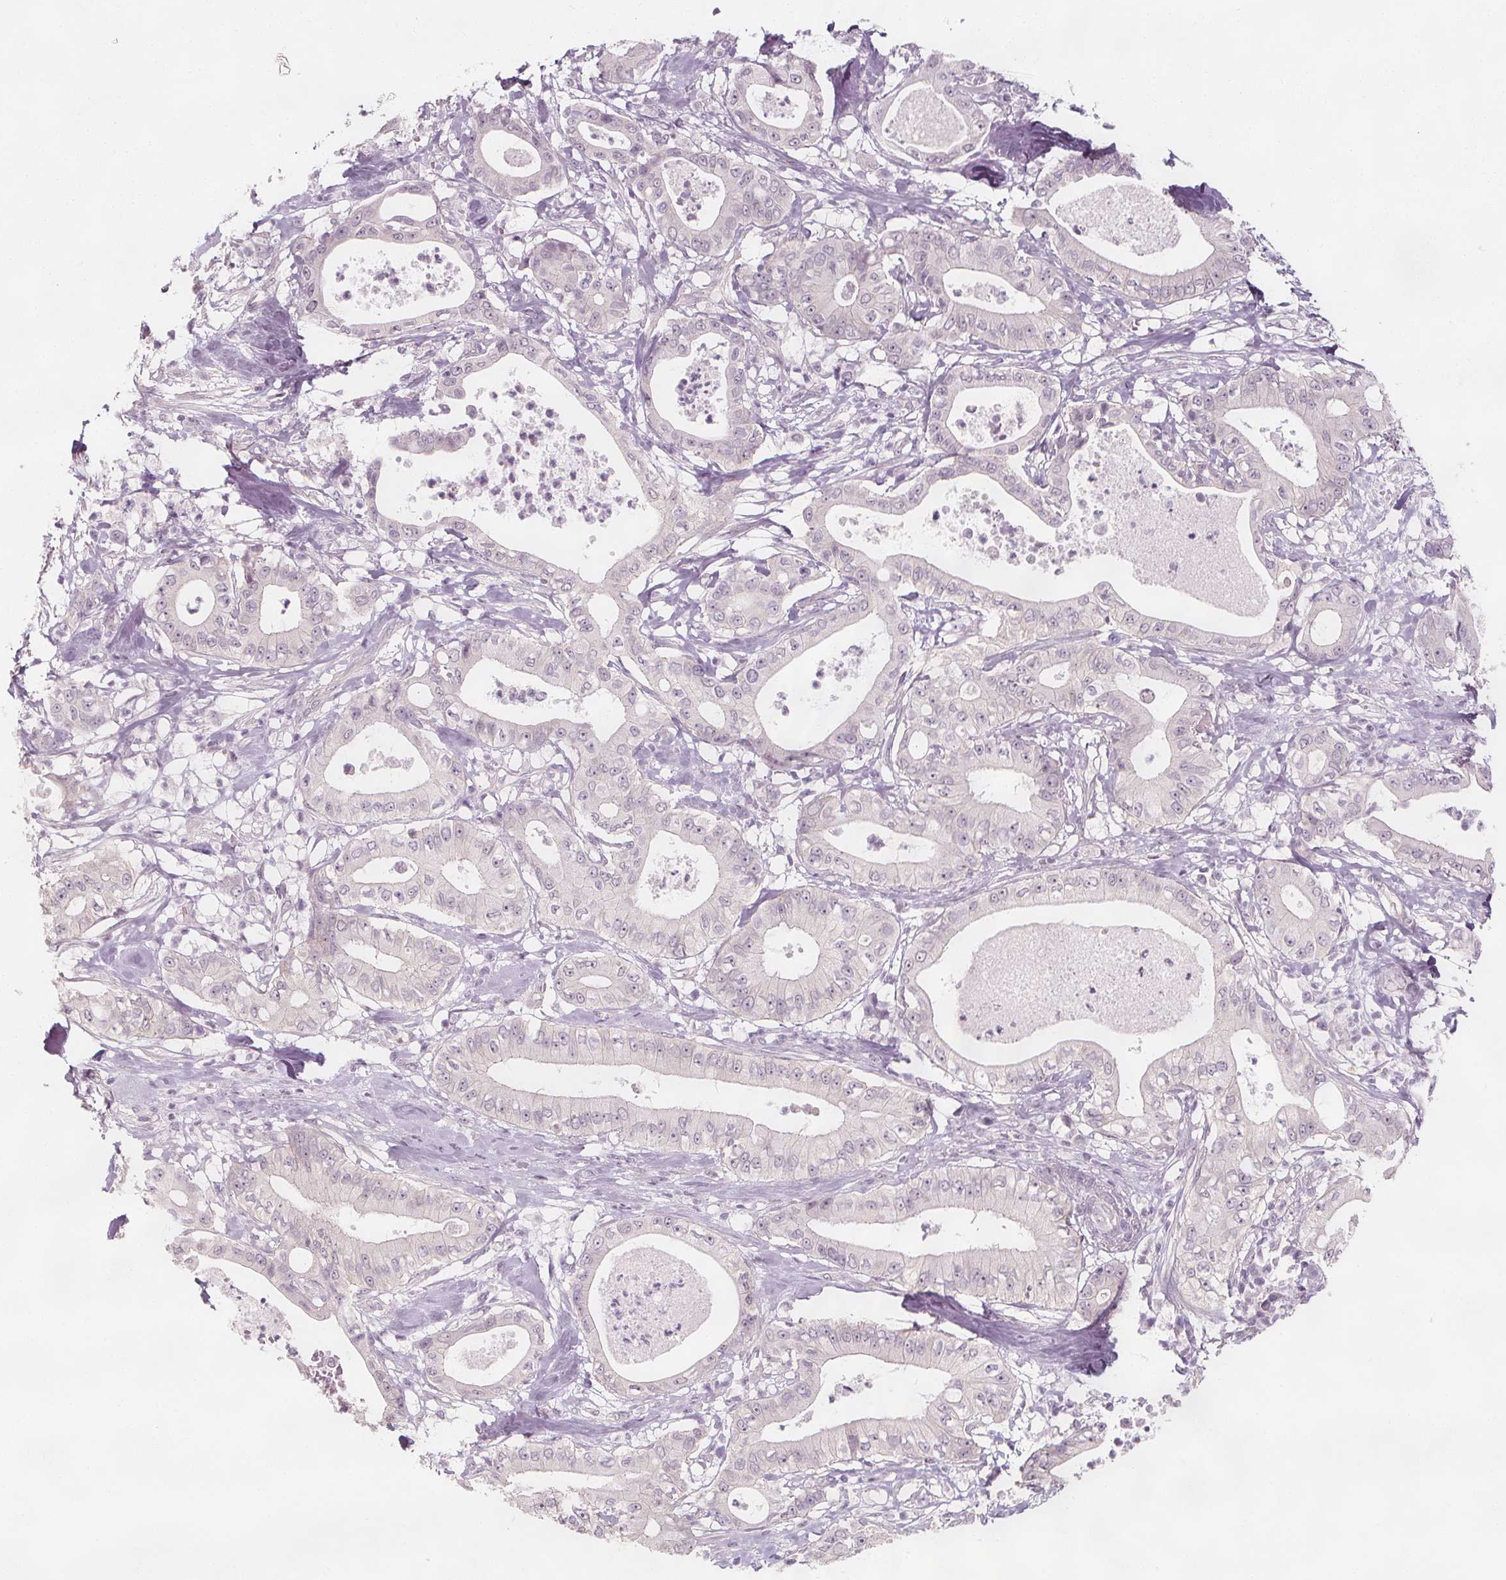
{"staining": {"intensity": "negative", "quantity": "none", "location": "none"}, "tissue": "pancreatic cancer", "cell_type": "Tumor cells", "image_type": "cancer", "snomed": [{"axis": "morphology", "description": "Adenocarcinoma, NOS"}, {"axis": "topography", "description": "Pancreas"}], "caption": "High magnification brightfield microscopy of pancreatic cancer stained with DAB (brown) and counterstained with hematoxylin (blue): tumor cells show no significant expression. (DAB immunohistochemistry (IHC) visualized using brightfield microscopy, high magnification).", "gene": "C1orf167", "patient": {"sex": "male", "age": 71}}